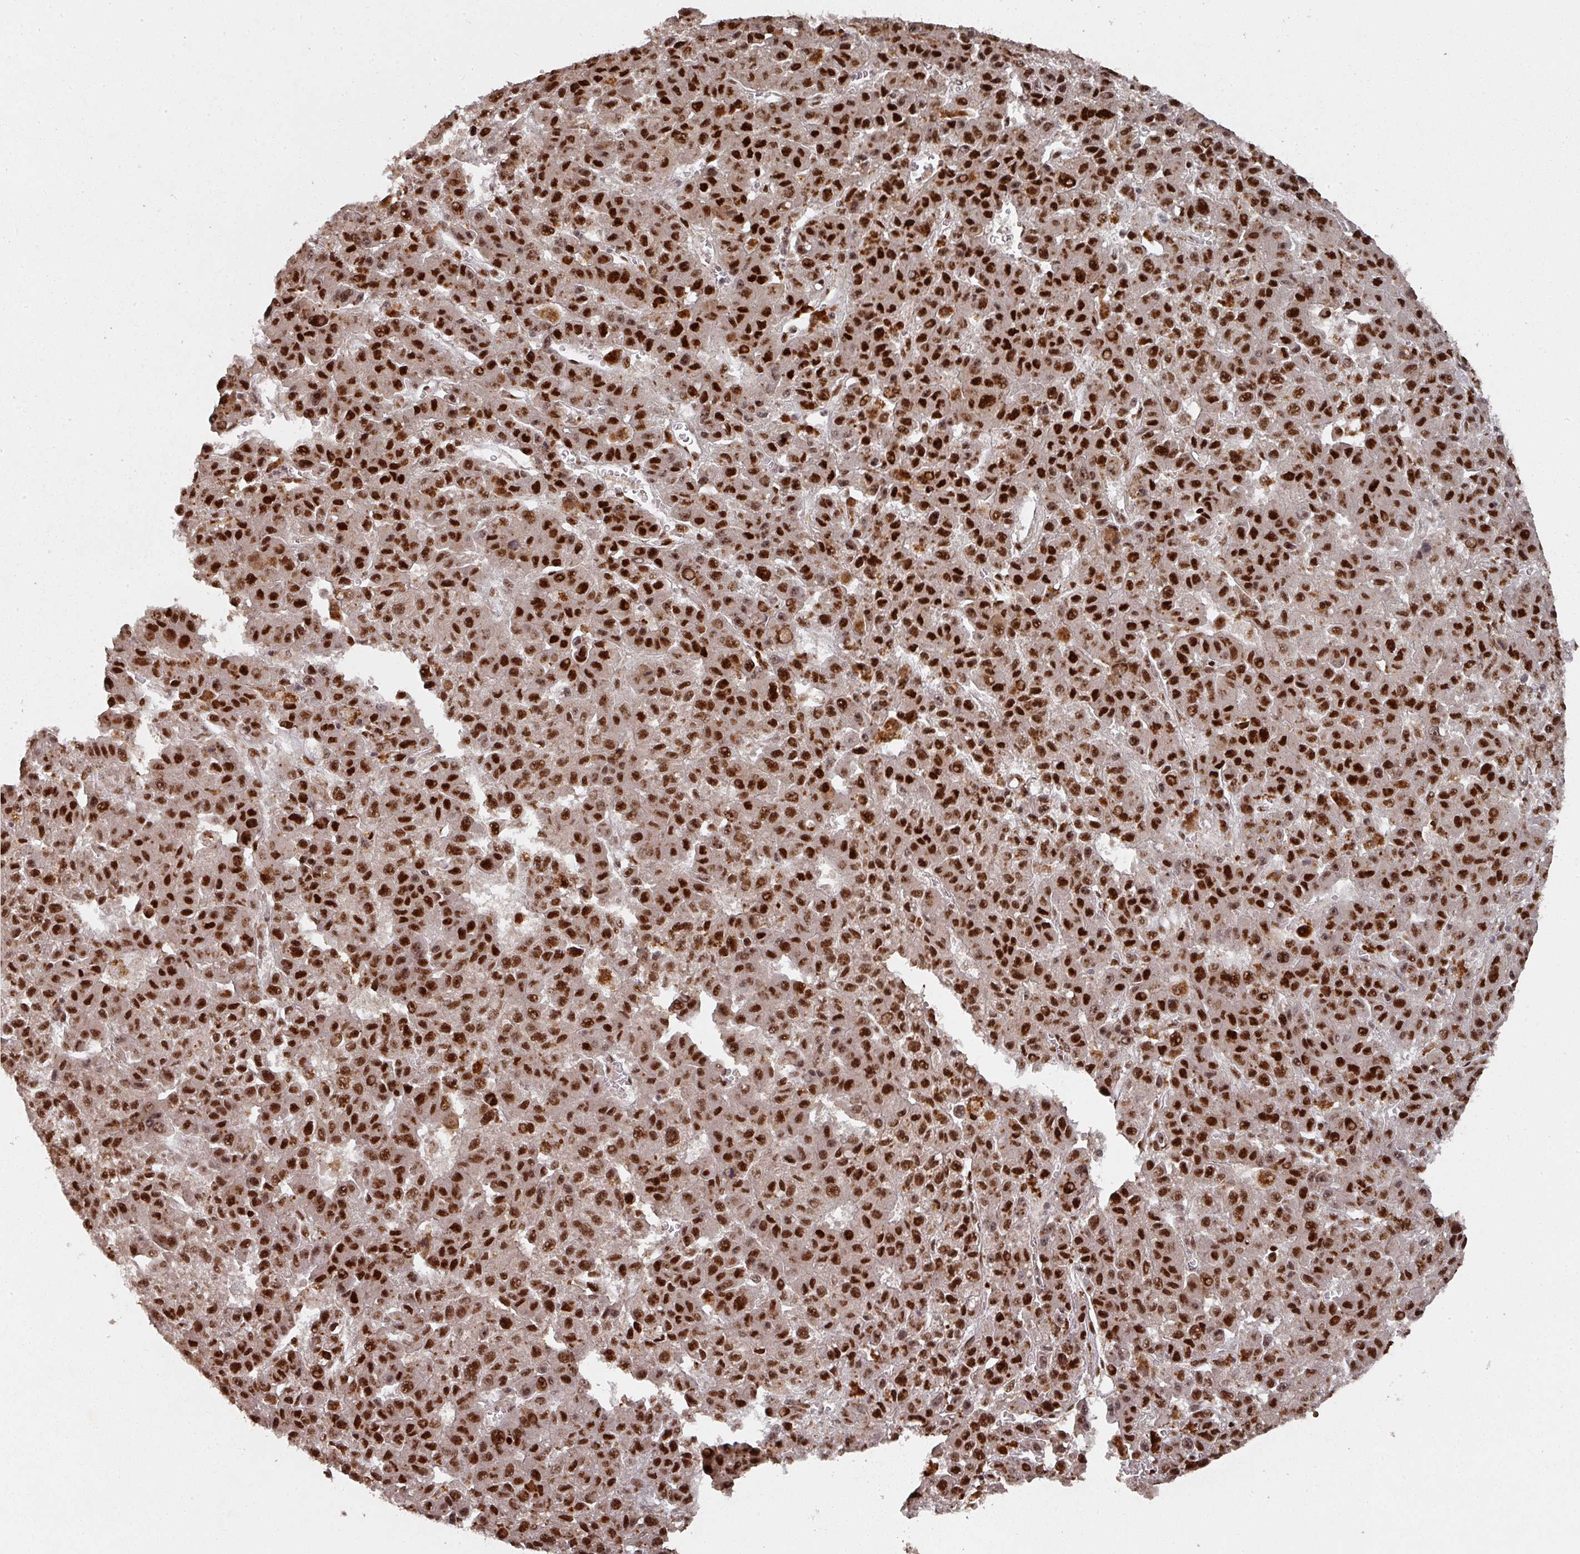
{"staining": {"intensity": "strong", "quantity": ">75%", "location": "nuclear"}, "tissue": "liver cancer", "cell_type": "Tumor cells", "image_type": "cancer", "snomed": [{"axis": "morphology", "description": "Carcinoma, Hepatocellular, NOS"}, {"axis": "topography", "description": "Liver"}], "caption": "Liver cancer stained with DAB (3,3'-diaminobenzidine) immunohistochemistry (IHC) reveals high levels of strong nuclear positivity in about >75% of tumor cells.", "gene": "MEPCE", "patient": {"sex": "male", "age": 70}}